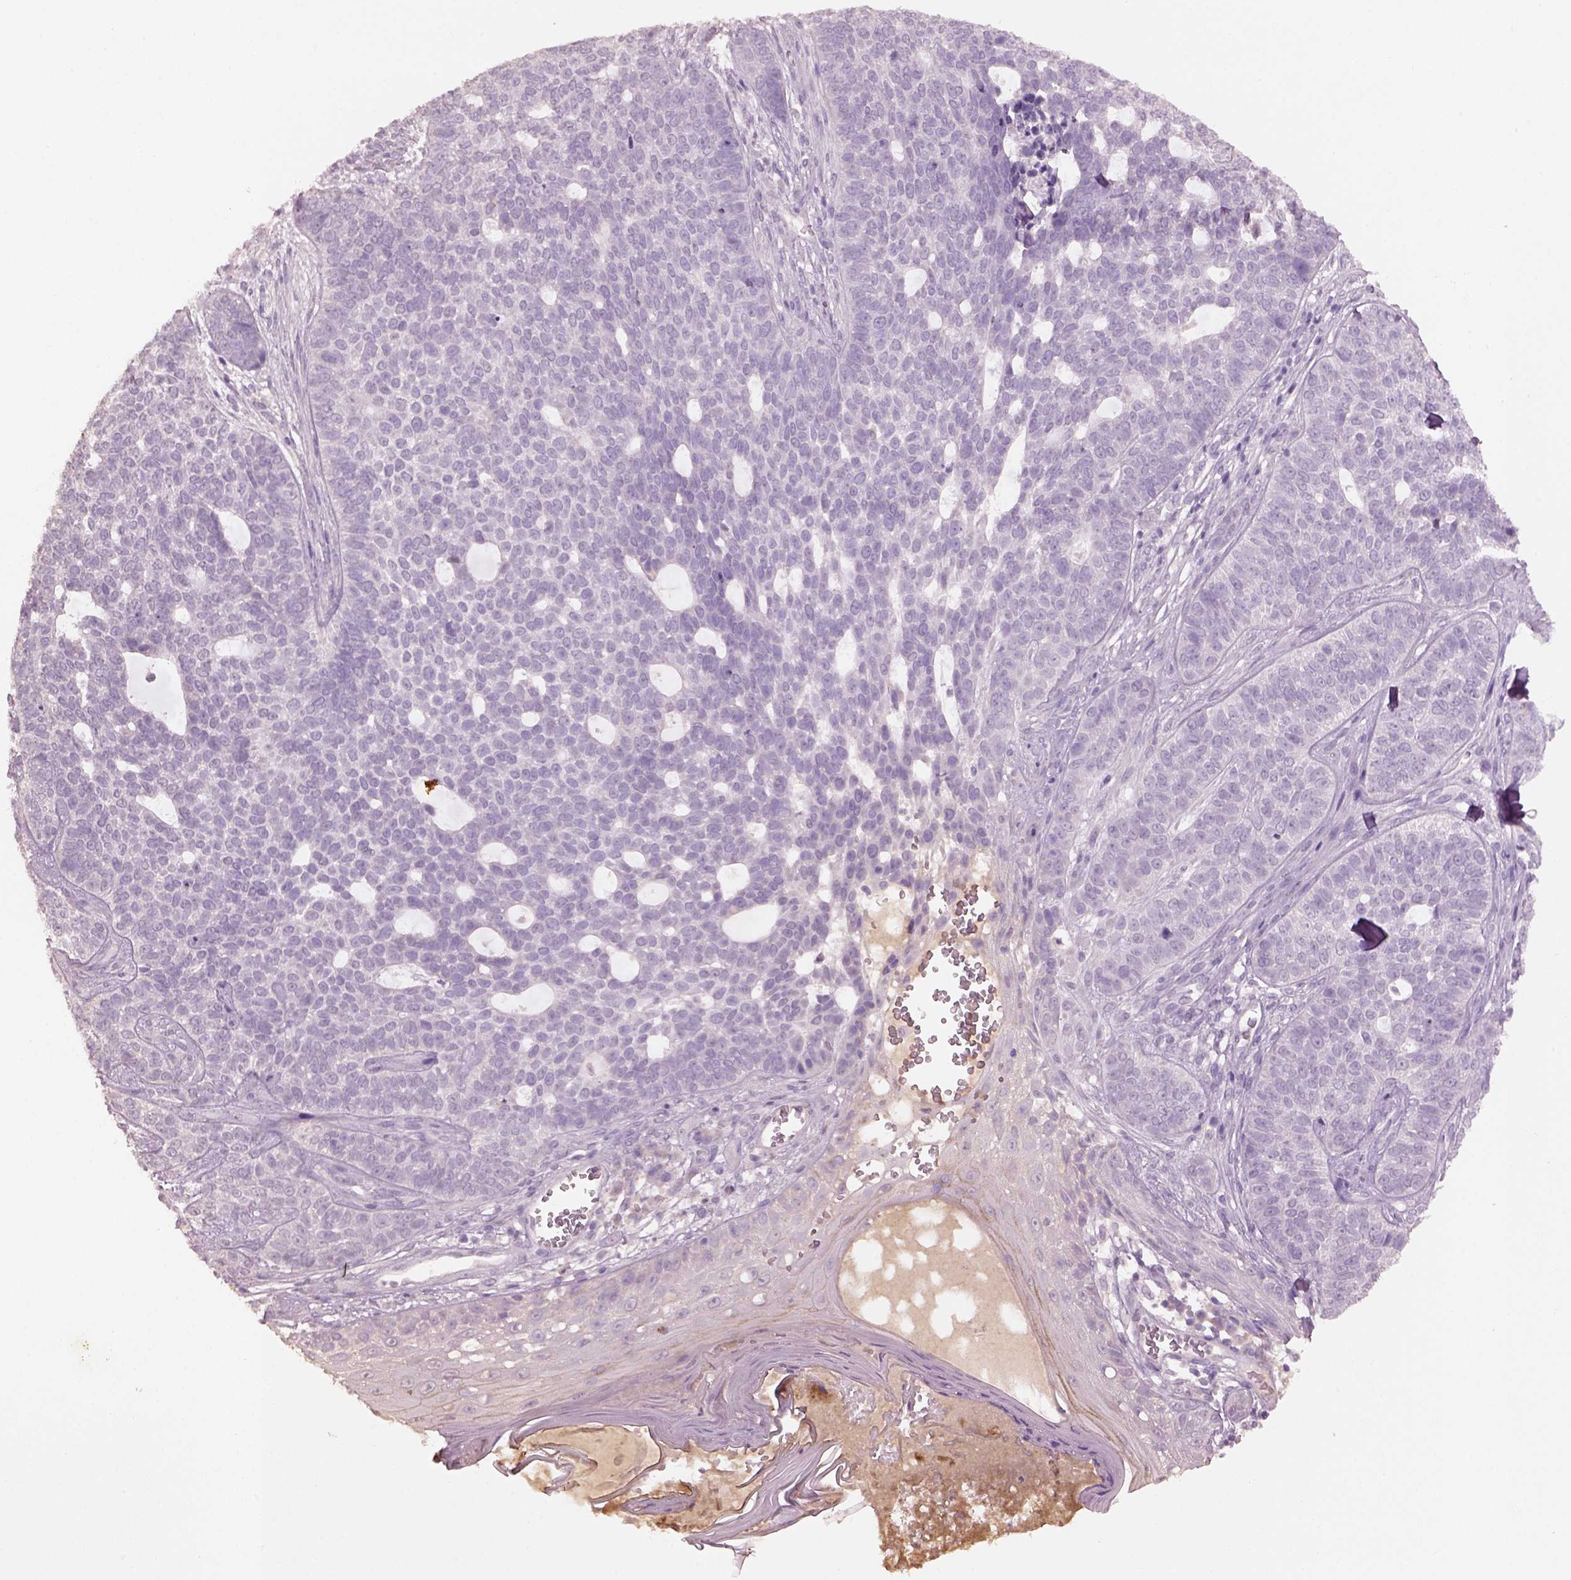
{"staining": {"intensity": "negative", "quantity": "none", "location": "none"}, "tissue": "skin cancer", "cell_type": "Tumor cells", "image_type": "cancer", "snomed": [{"axis": "morphology", "description": "Basal cell carcinoma"}, {"axis": "topography", "description": "Skin"}], "caption": "IHC of human skin cancer (basal cell carcinoma) exhibits no staining in tumor cells.", "gene": "KCNIP3", "patient": {"sex": "female", "age": 69}}